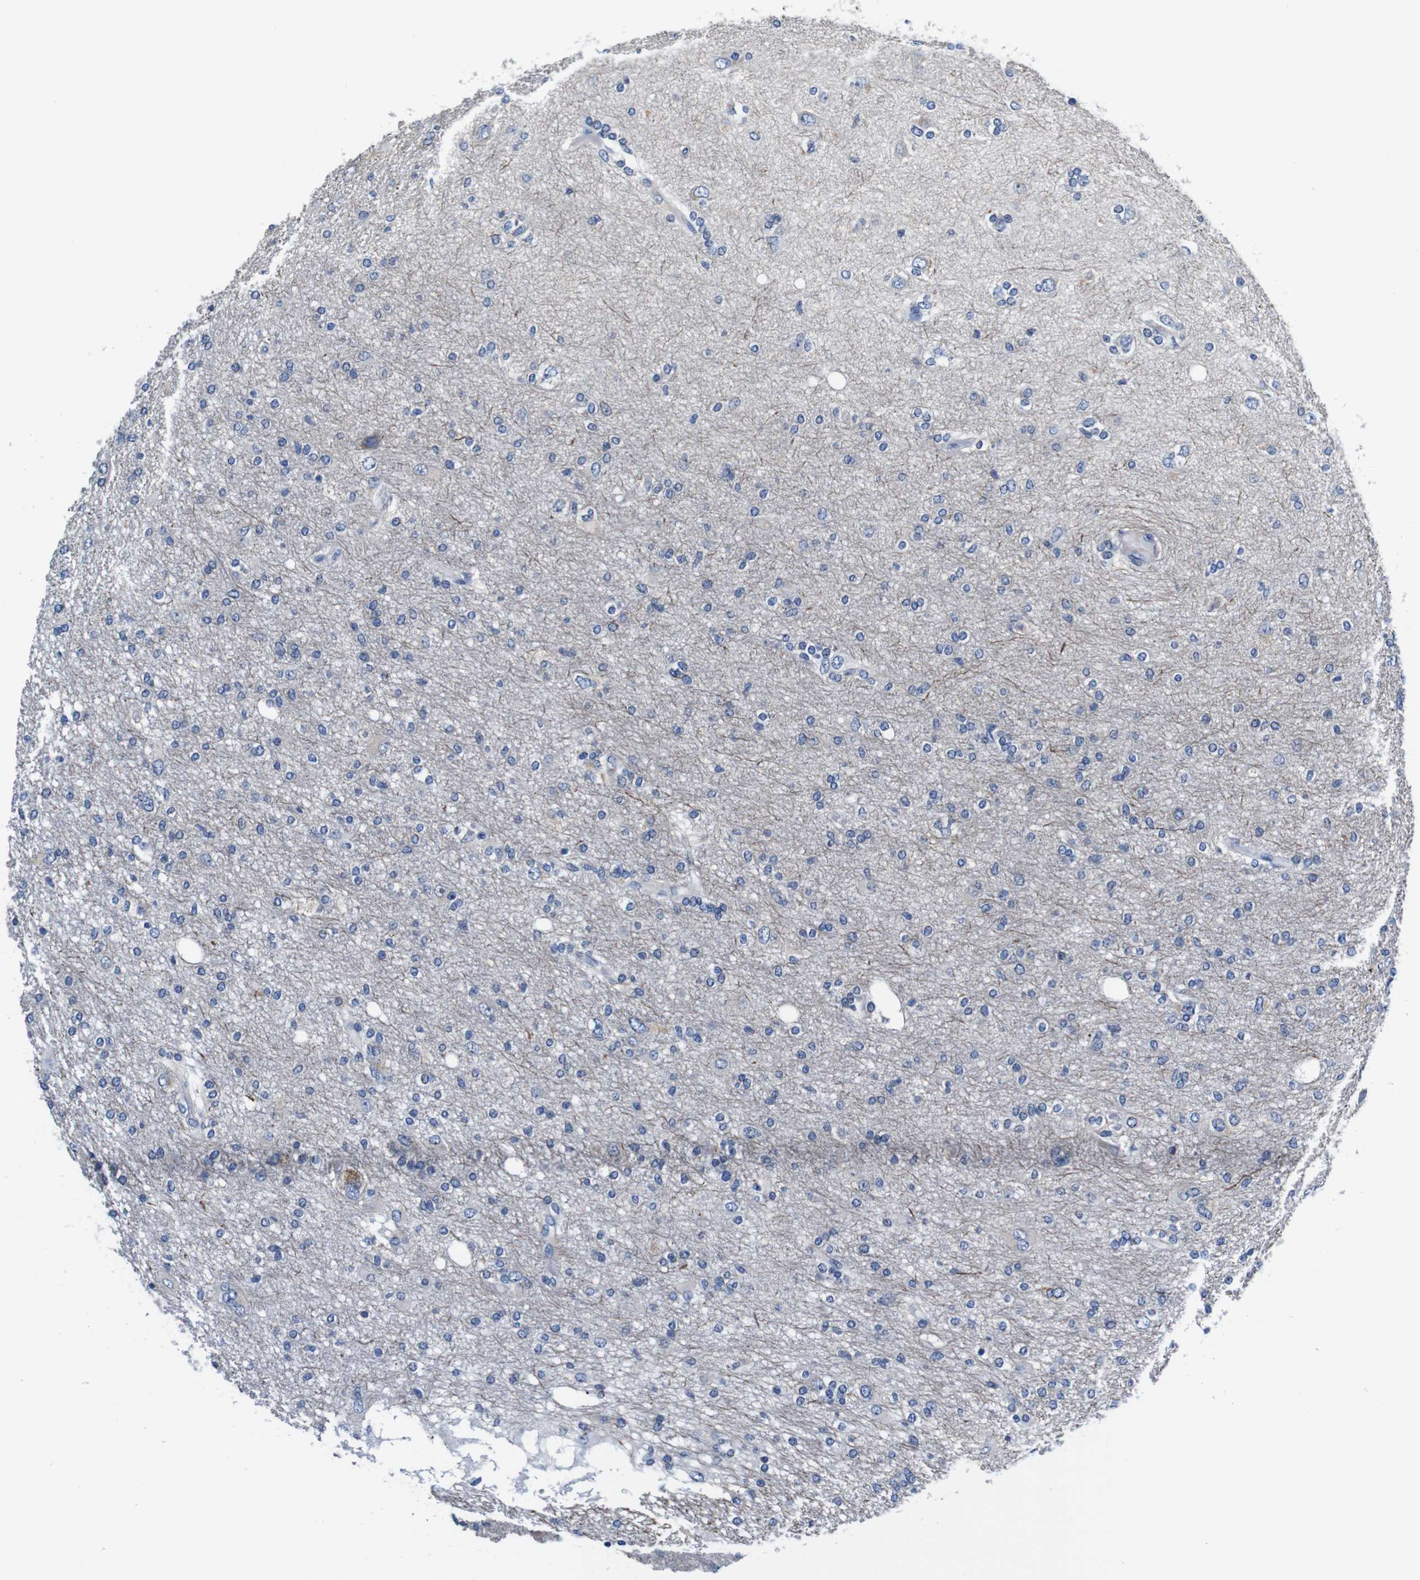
{"staining": {"intensity": "negative", "quantity": "none", "location": "none"}, "tissue": "glioma", "cell_type": "Tumor cells", "image_type": "cancer", "snomed": [{"axis": "morphology", "description": "Glioma, malignant, High grade"}, {"axis": "topography", "description": "Brain"}], "caption": "IHC image of malignant high-grade glioma stained for a protein (brown), which displays no positivity in tumor cells. Nuclei are stained in blue.", "gene": "SNX19", "patient": {"sex": "female", "age": 59}}